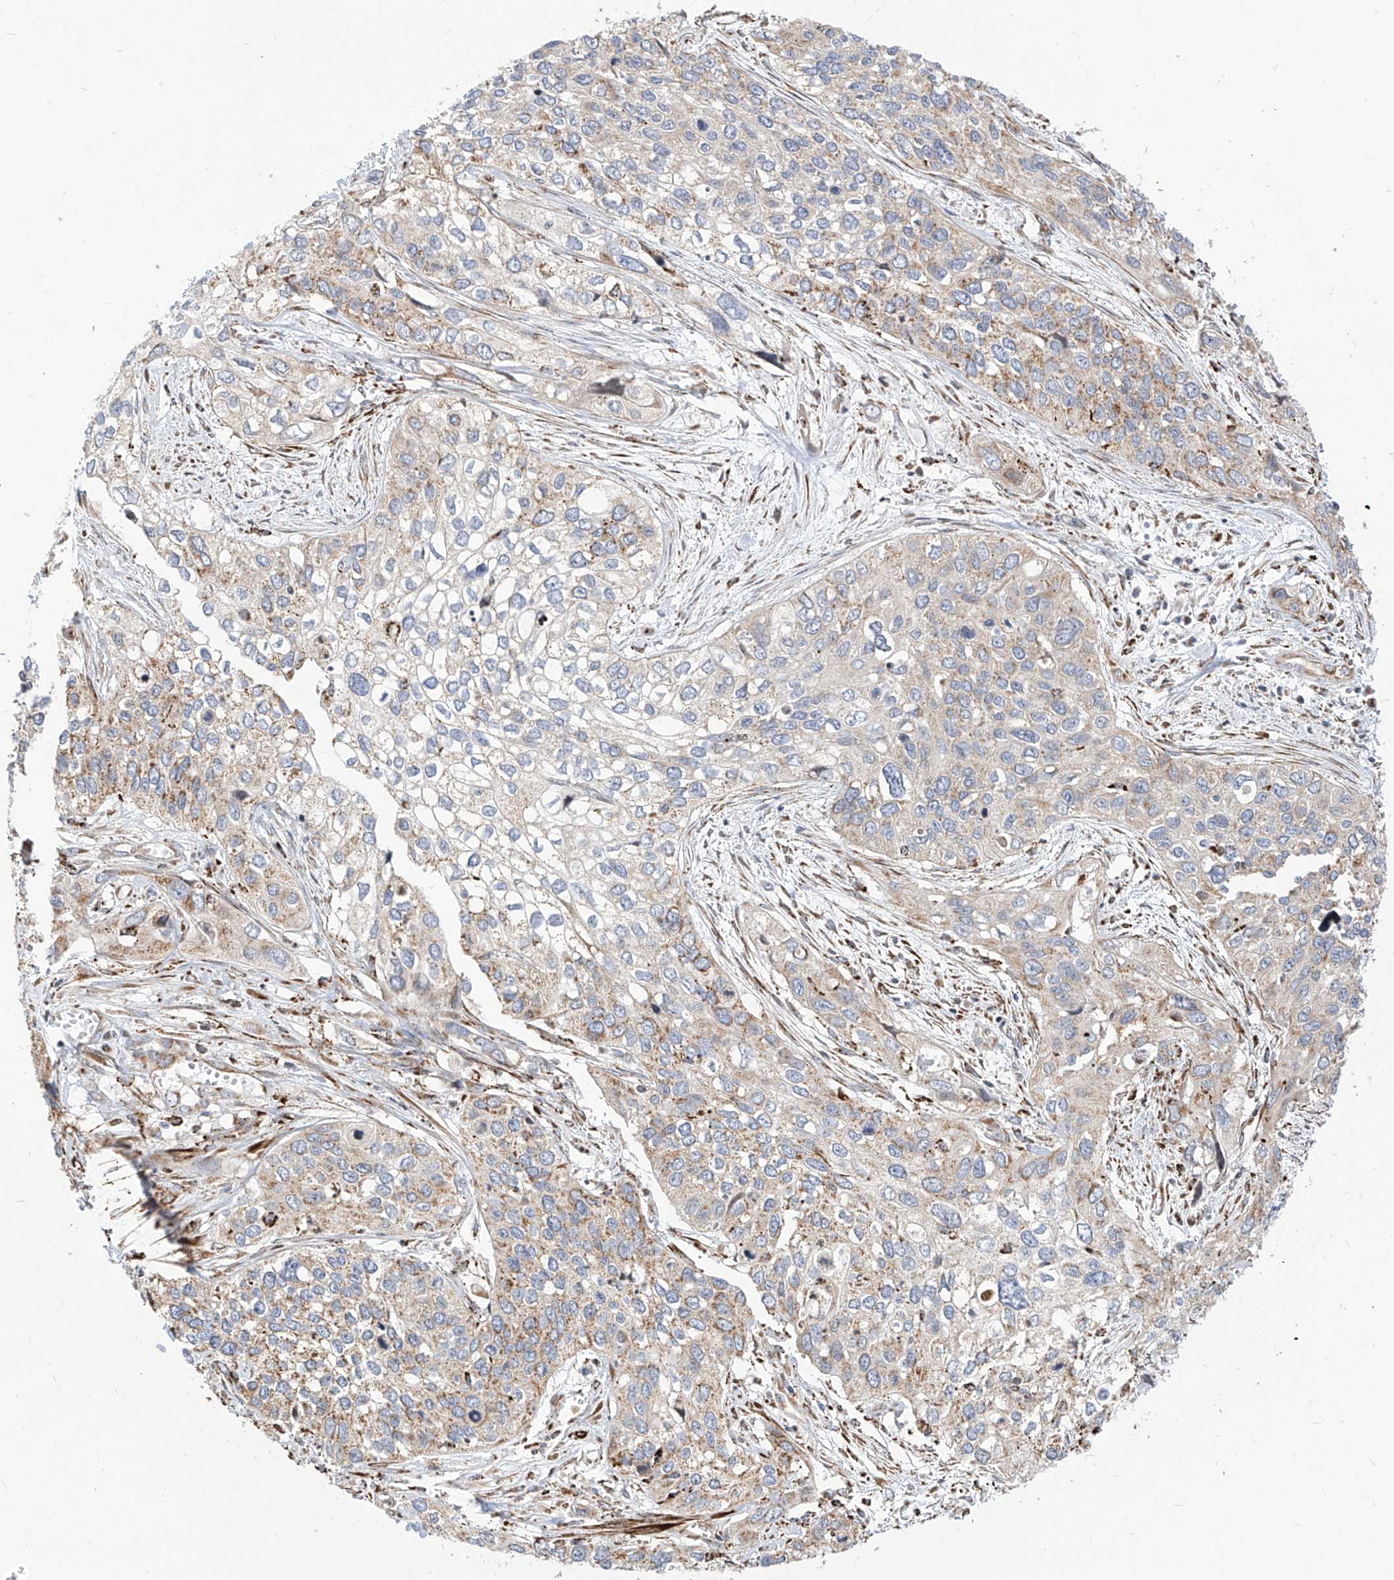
{"staining": {"intensity": "weak", "quantity": ">75%", "location": "cytoplasmic/membranous"}, "tissue": "cervical cancer", "cell_type": "Tumor cells", "image_type": "cancer", "snomed": [{"axis": "morphology", "description": "Squamous cell carcinoma, NOS"}, {"axis": "topography", "description": "Cervix"}], "caption": "Protein expression analysis of human squamous cell carcinoma (cervical) reveals weak cytoplasmic/membranous expression in approximately >75% of tumor cells.", "gene": "TTLL8", "patient": {"sex": "female", "age": 55}}